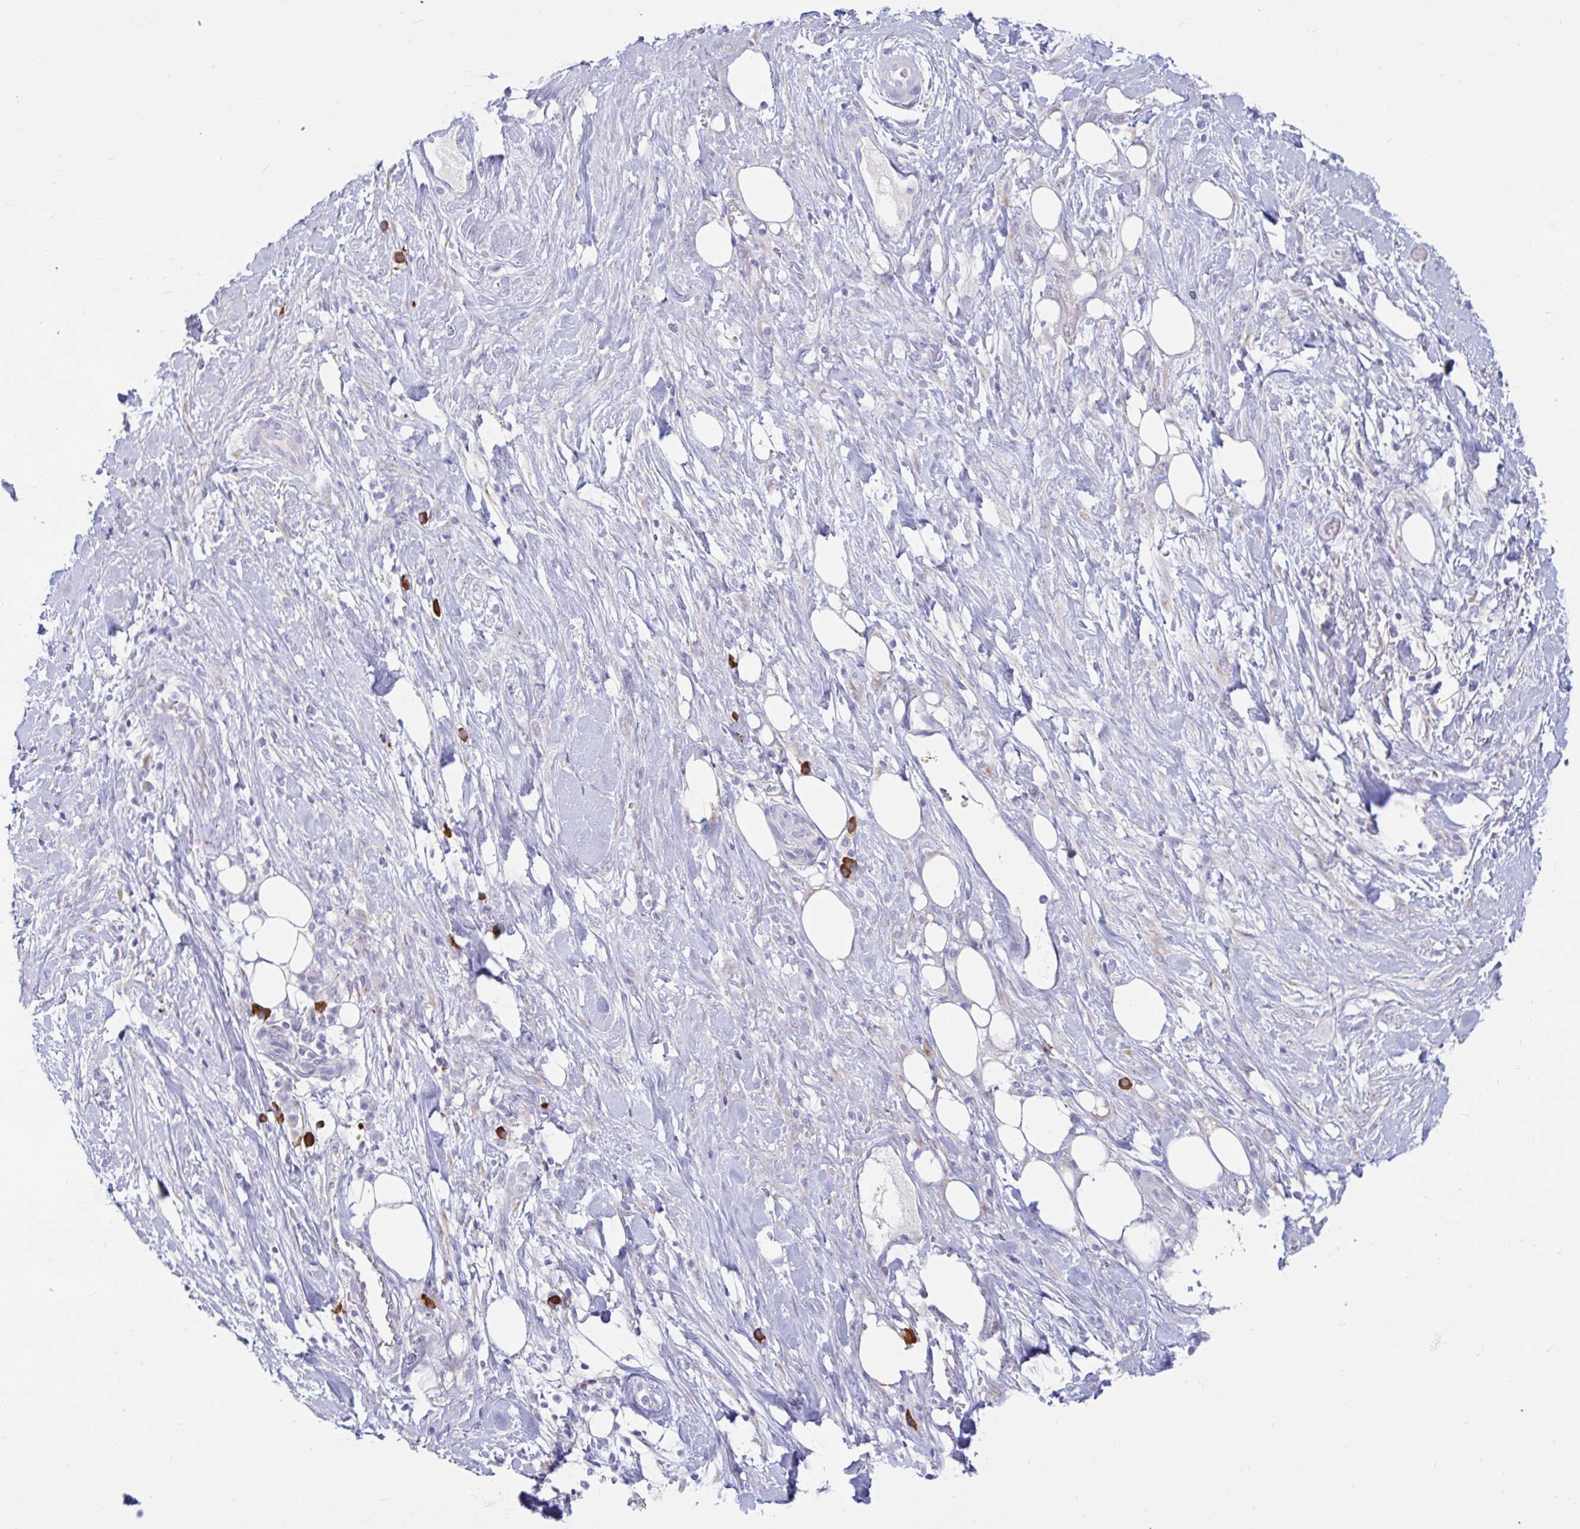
{"staining": {"intensity": "negative", "quantity": "none", "location": "none"}, "tissue": "pancreatic cancer", "cell_type": "Tumor cells", "image_type": "cancer", "snomed": [{"axis": "morphology", "description": "Adenocarcinoma, NOS"}, {"axis": "topography", "description": "Pancreas"}], "caption": "Immunohistochemical staining of human pancreatic adenocarcinoma exhibits no significant staining in tumor cells. (IHC, brightfield microscopy, high magnification).", "gene": "IGSF5", "patient": {"sex": "male", "age": 44}}